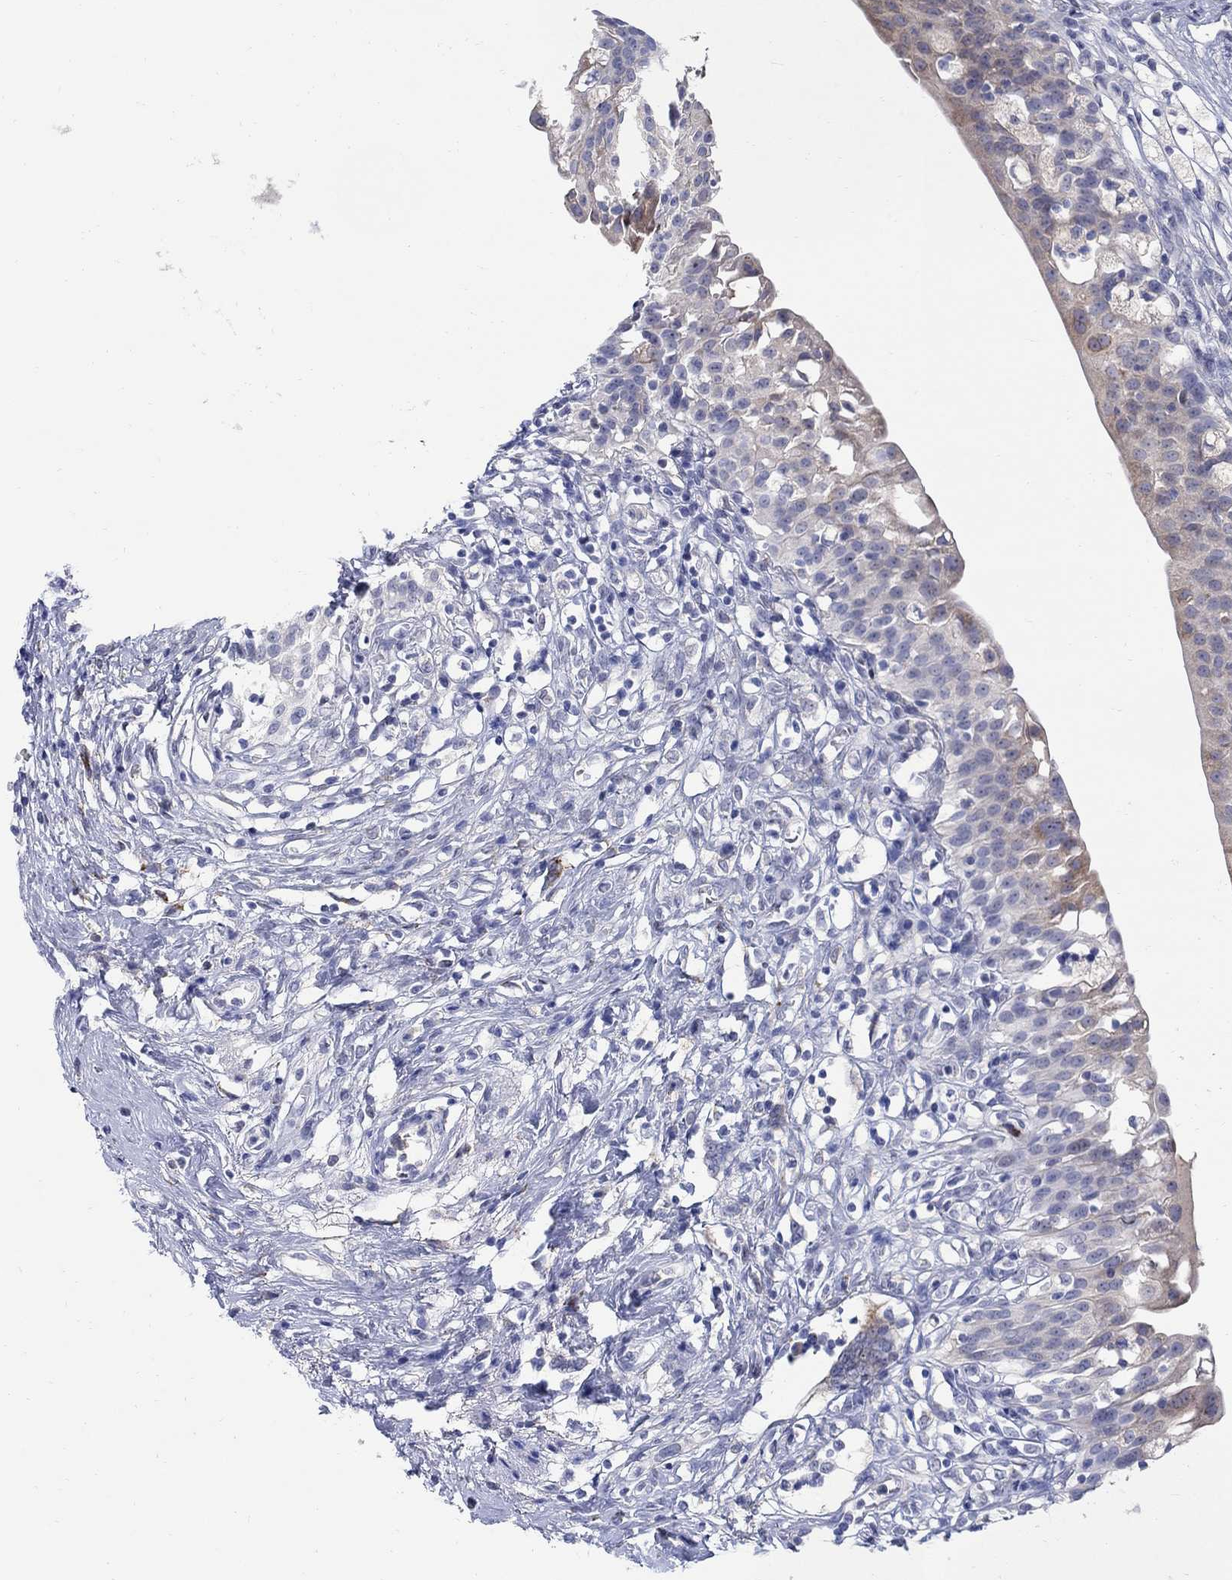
{"staining": {"intensity": "moderate", "quantity": "<25%", "location": "cytoplasmic/membranous"}, "tissue": "urinary bladder", "cell_type": "Urothelial cells", "image_type": "normal", "snomed": [{"axis": "morphology", "description": "Normal tissue, NOS"}, {"axis": "topography", "description": "Urinary bladder"}], "caption": "Protein analysis of benign urinary bladder exhibits moderate cytoplasmic/membranous expression in approximately <25% of urothelial cells. (DAB = brown stain, brightfield microscopy at high magnification).", "gene": "REEP2", "patient": {"sex": "male", "age": 76}}